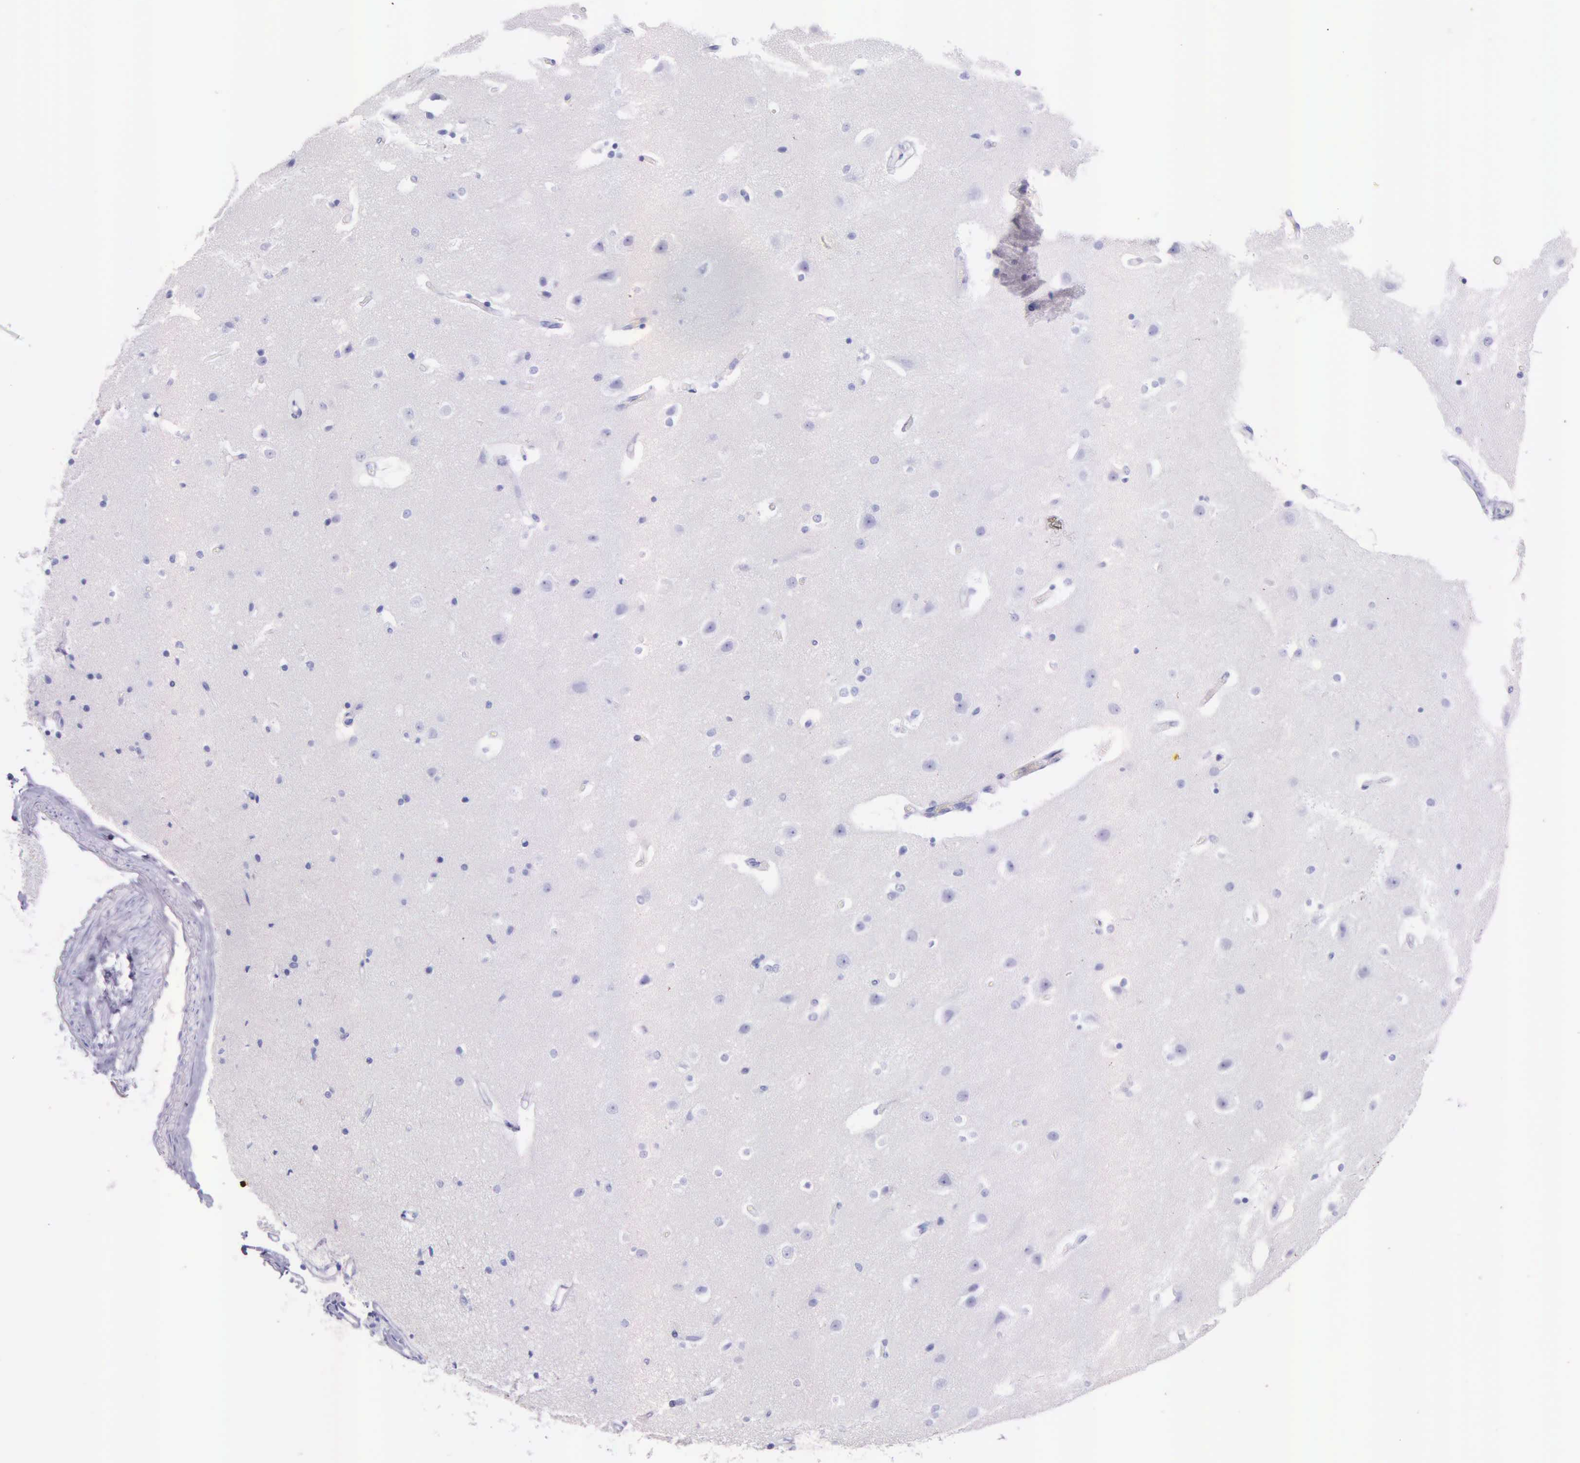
{"staining": {"intensity": "negative", "quantity": "none", "location": "none"}, "tissue": "caudate", "cell_type": "Glial cells", "image_type": "normal", "snomed": [{"axis": "morphology", "description": "Normal tissue, NOS"}, {"axis": "topography", "description": "Lateral ventricle wall"}], "caption": "This is an IHC image of benign human caudate. There is no positivity in glial cells.", "gene": "KLK2", "patient": {"sex": "female", "age": 54}}